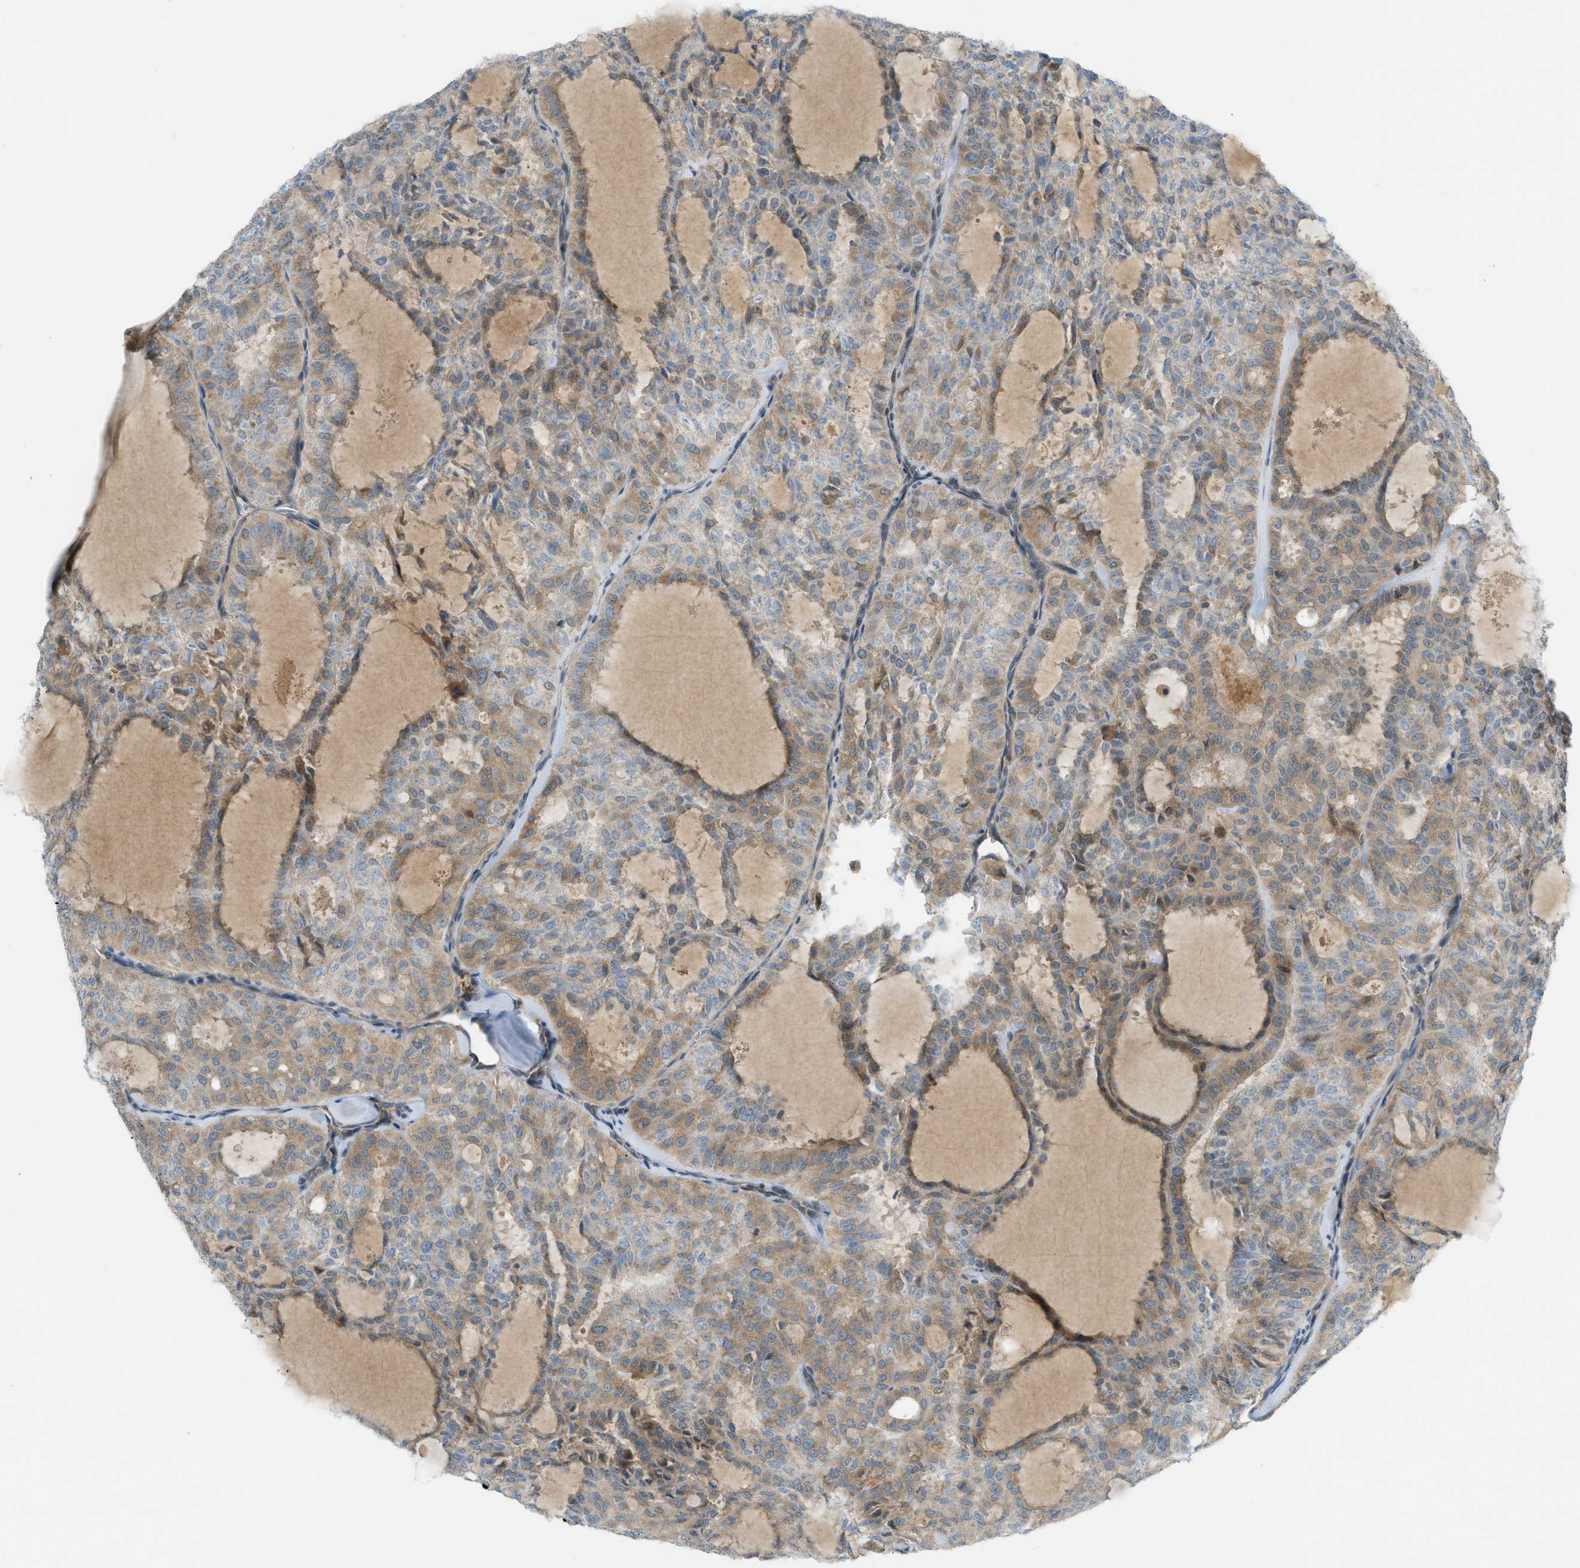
{"staining": {"intensity": "weak", "quantity": ">75%", "location": "cytoplasmic/membranous"}, "tissue": "thyroid cancer", "cell_type": "Tumor cells", "image_type": "cancer", "snomed": [{"axis": "morphology", "description": "Follicular adenoma carcinoma, NOS"}, {"axis": "topography", "description": "Thyroid gland"}], "caption": "Tumor cells show low levels of weak cytoplasmic/membranous positivity in approximately >75% of cells in human thyroid follicular adenoma carcinoma. (Stains: DAB (3,3'-diaminobenzidine) in brown, nuclei in blue, Microscopy: brightfield microscopy at high magnification).", "gene": "DYRK1A", "patient": {"sex": "male", "age": 75}}